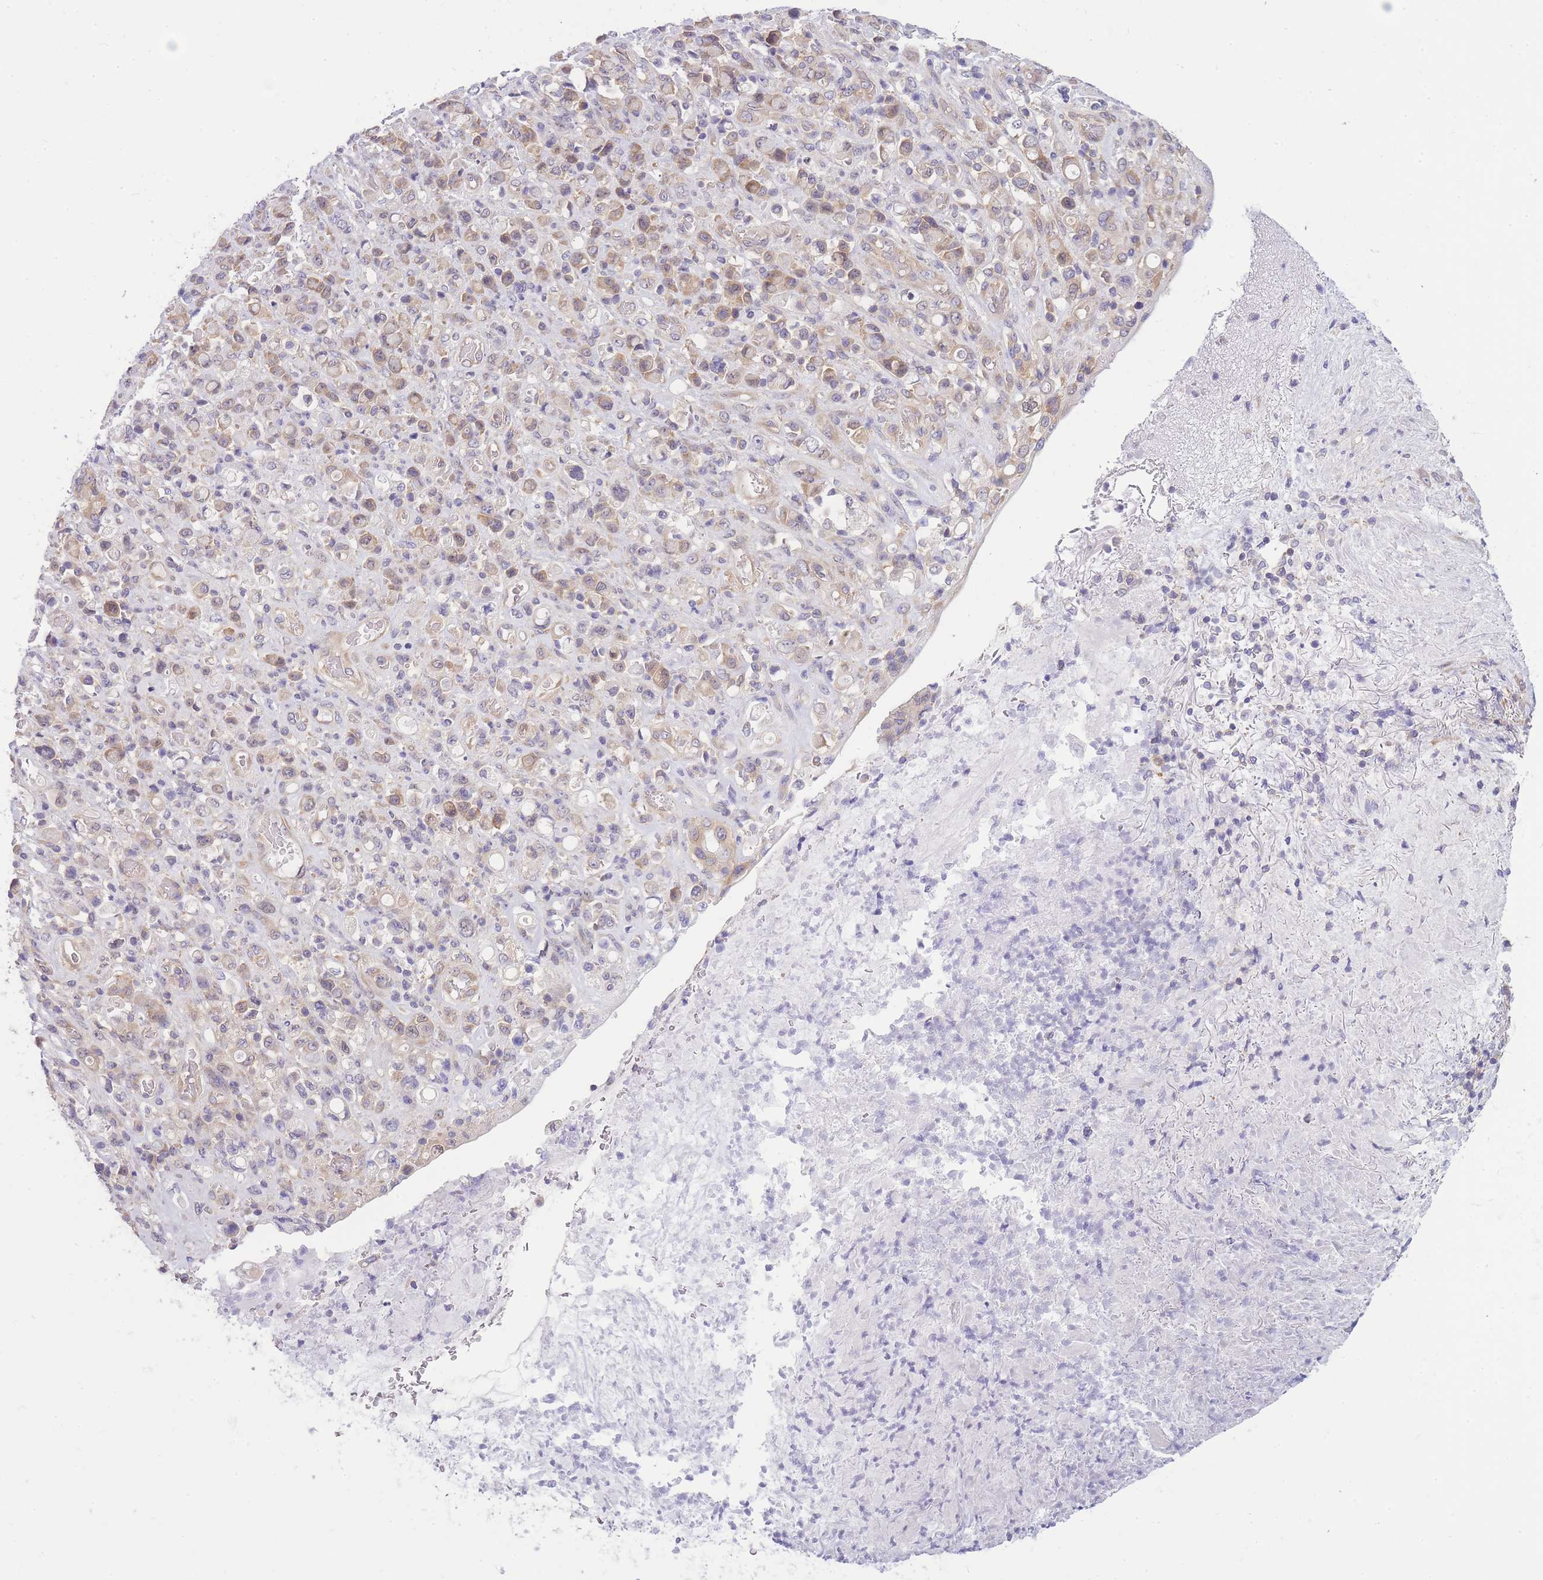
{"staining": {"intensity": "weak", "quantity": "25%-75%", "location": "cytoplasmic/membranous"}, "tissue": "stomach cancer", "cell_type": "Tumor cells", "image_type": "cancer", "snomed": [{"axis": "morphology", "description": "Normal tissue, NOS"}, {"axis": "morphology", "description": "Adenocarcinoma, NOS"}, {"axis": "topography", "description": "Stomach"}], "caption": "Protein staining demonstrates weak cytoplasmic/membranous staining in about 25%-75% of tumor cells in stomach cancer (adenocarcinoma). Using DAB (brown) and hematoxylin (blue) stains, captured at high magnification using brightfield microscopy.", "gene": "PFDN6", "patient": {"sex": "female", "age": 79}}